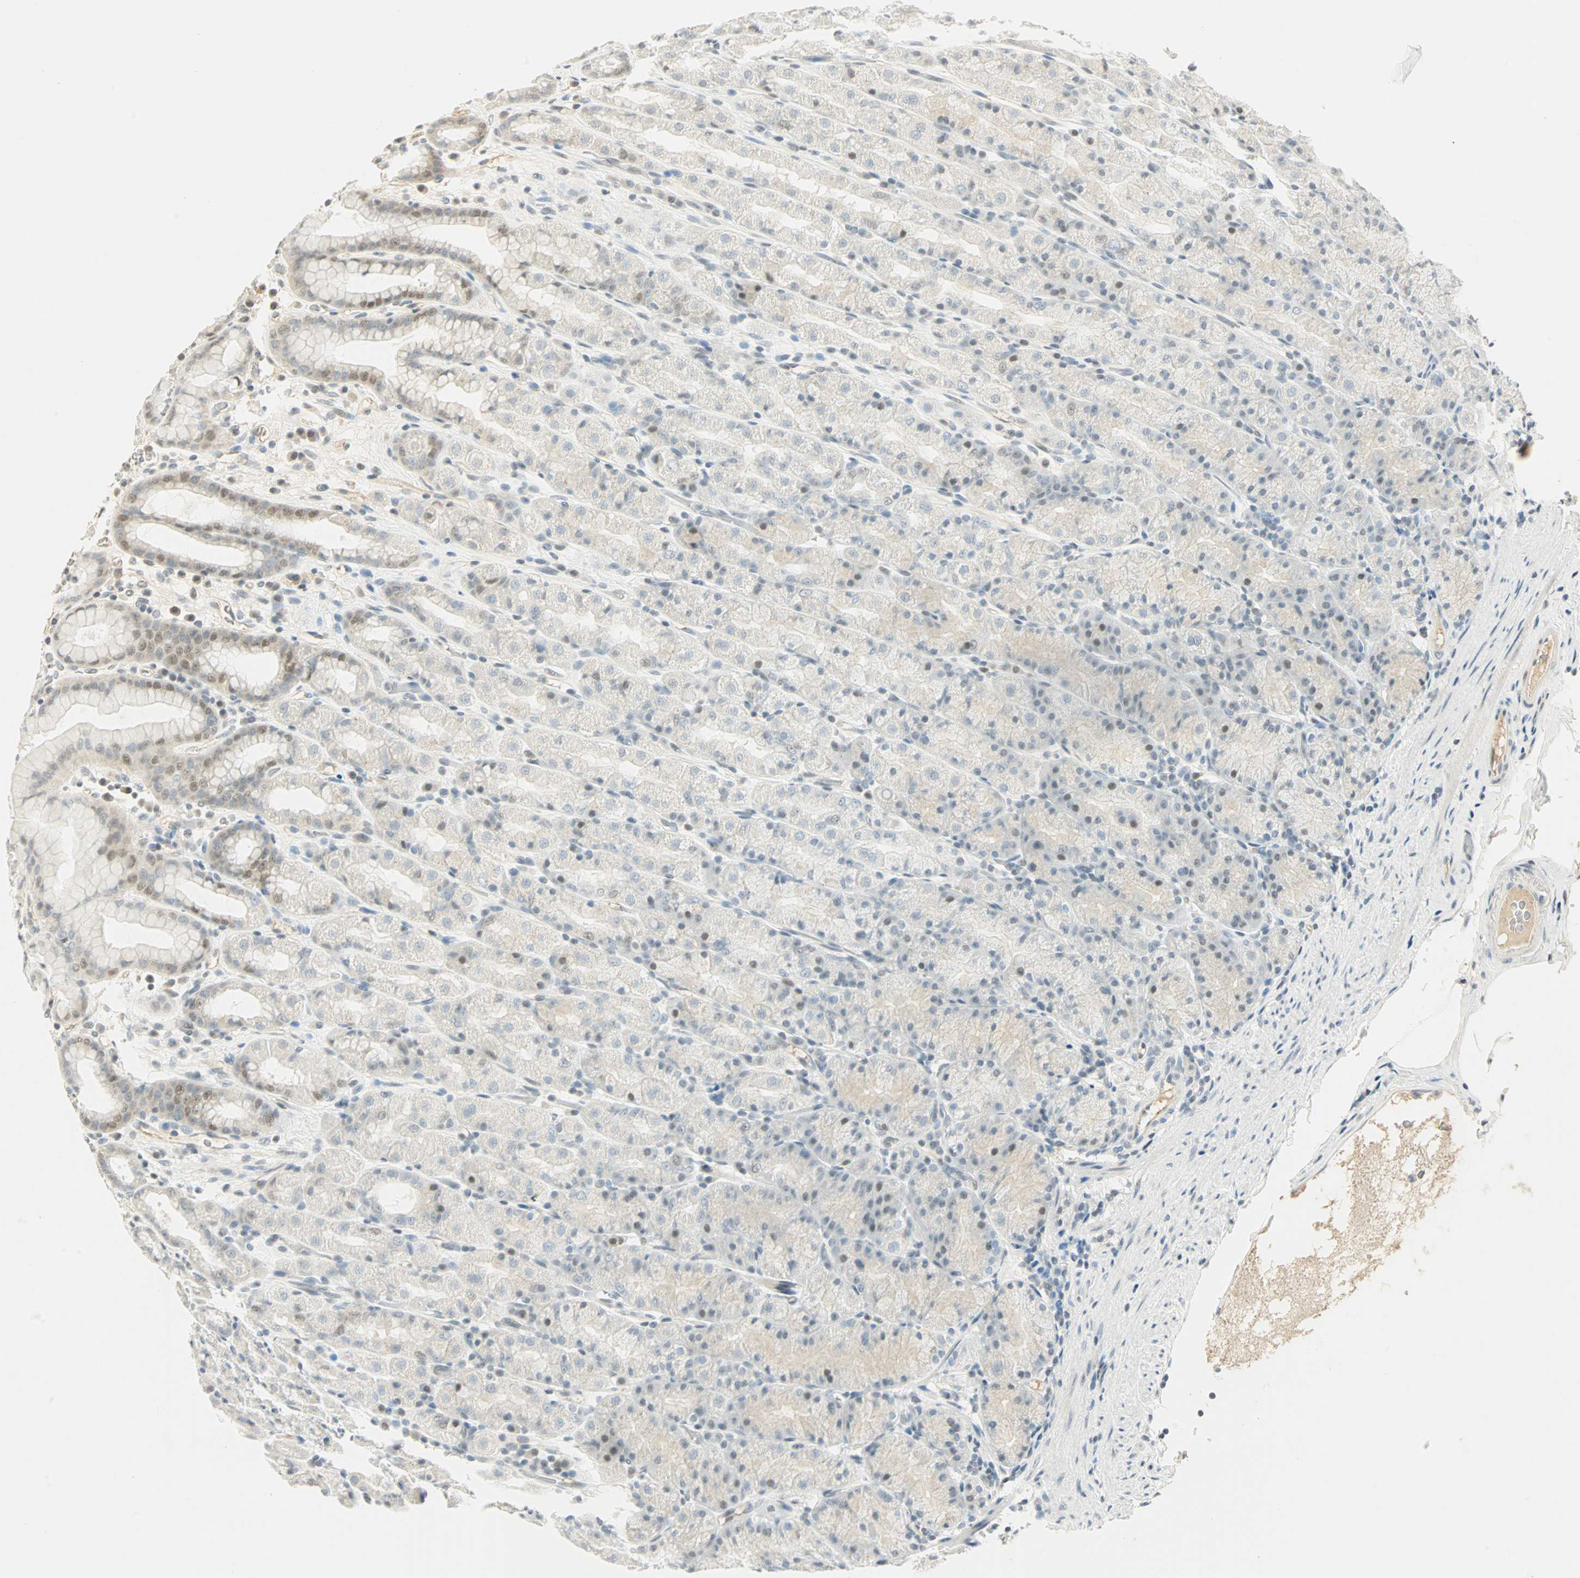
{"staining": {"intensity": "weak", "quantity": "<25%", "location": "nuclear"}, "tissue": "stomach", "cell_type": "Glandular cells", "image_type": "normal", "snomed": [{"axis": "morphology", "description": "Normal tissue, NOS"}, {"axis": "topography", "description": "Stomach, upper"}], "caption": "This micrograph is of unremarkable stomach stained with immunohistochemistry to label a protein in brown with the nuclei are counter-stained blue. There is no staining in glandular cells. Nuclei are stained in blue.", "gene": "SMAD3", "patient": {"sex": "male", "age": 68}}